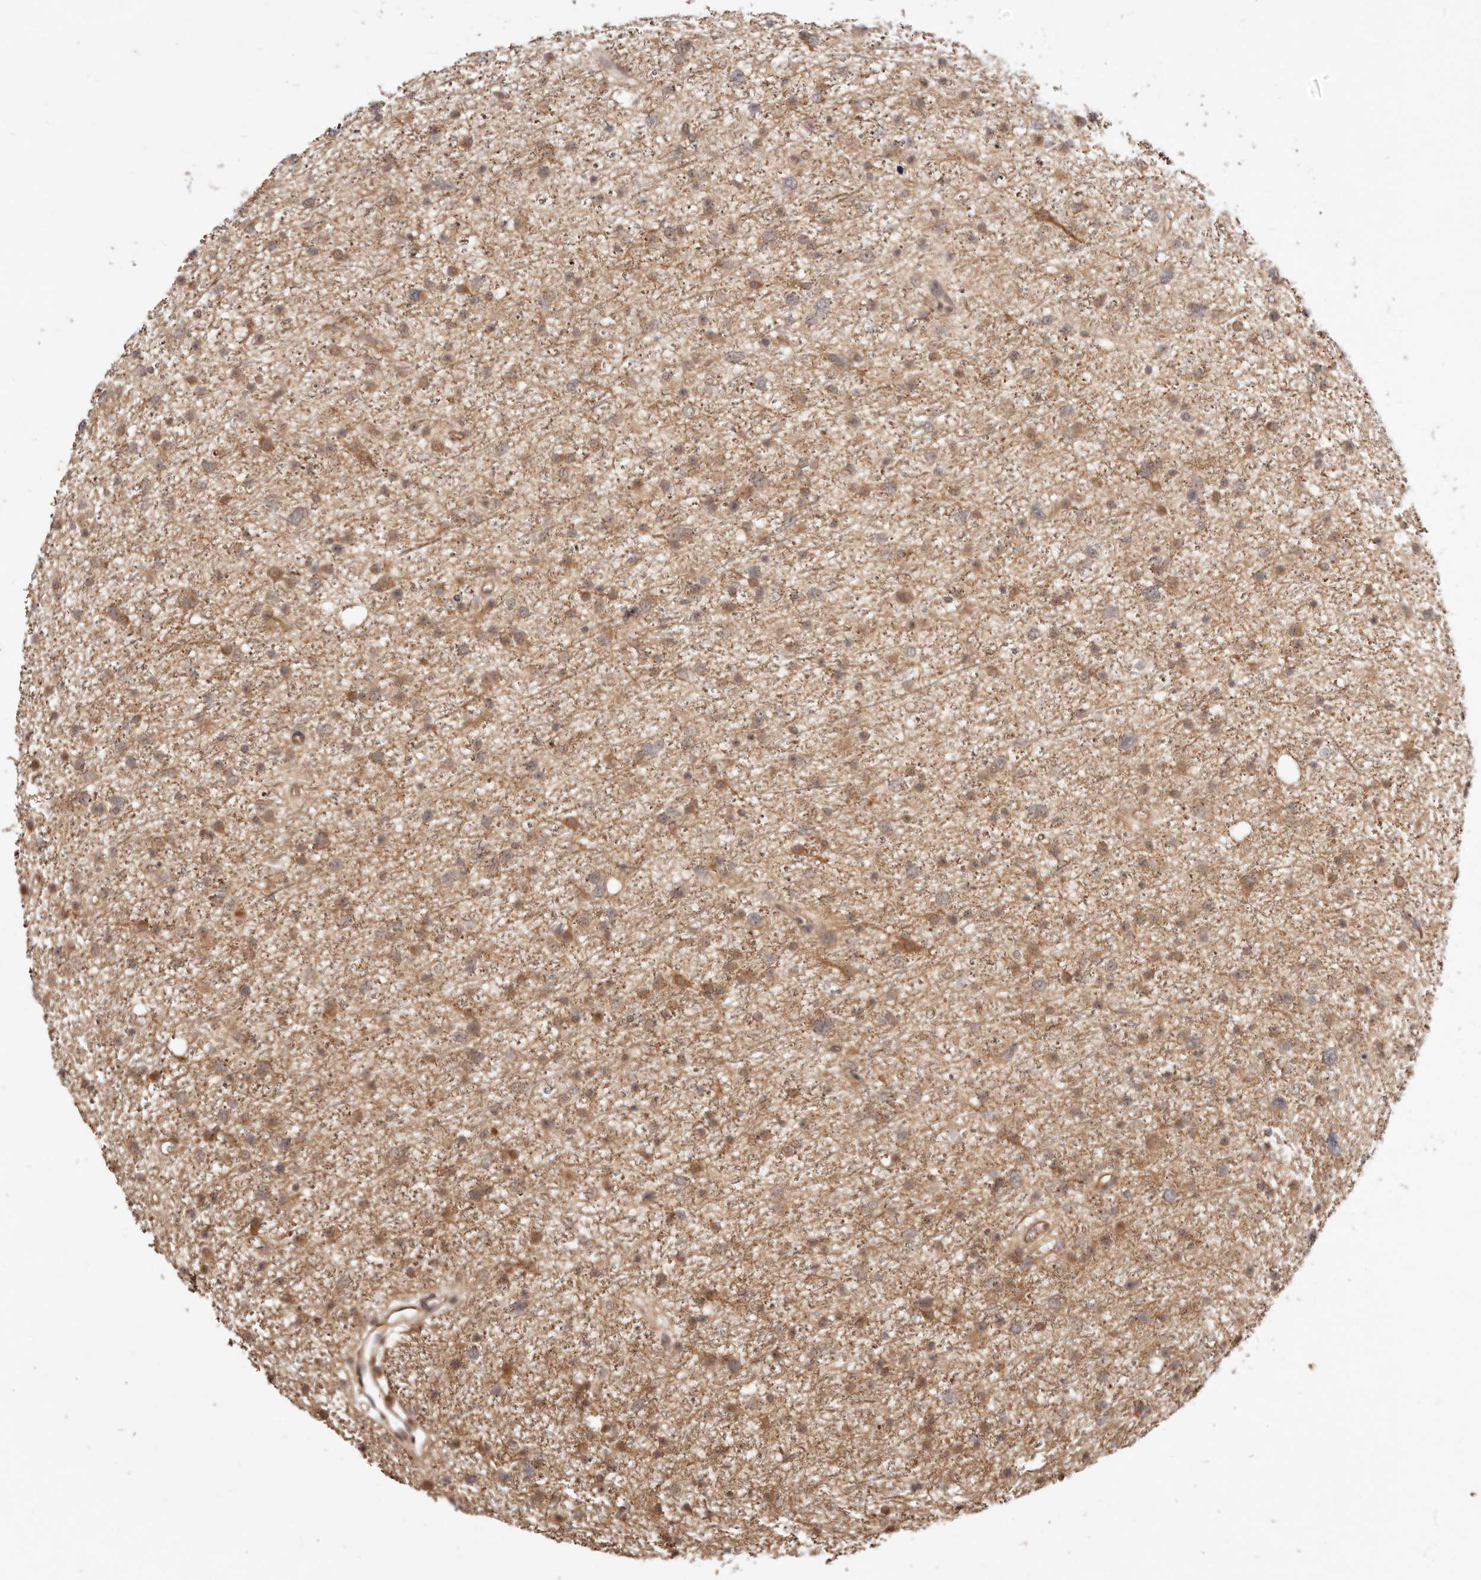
{"staining": {"intensity": "moderate", "quantity": ">75%", "location": "cytoplasmic/membranous,nuclear"}, "tissue": "glioma", "cell_type": "Tumor cells", "image_type": "cancer", "snomed": [{"axis": "morphology", "description": "Glioma, malignant, Low grade"}, {"axis": "topography", "description": "Cerebral cortex"}], "caption": "This is an image of immunohistochemistry (IHC) staining of malignant glioma (low-grade), which shows moderate positivity in the cytoplasmic/membranous and nuclear of tumor cells.", "gene": "WRN", "patient": {"sex": "female", "age": 39}}